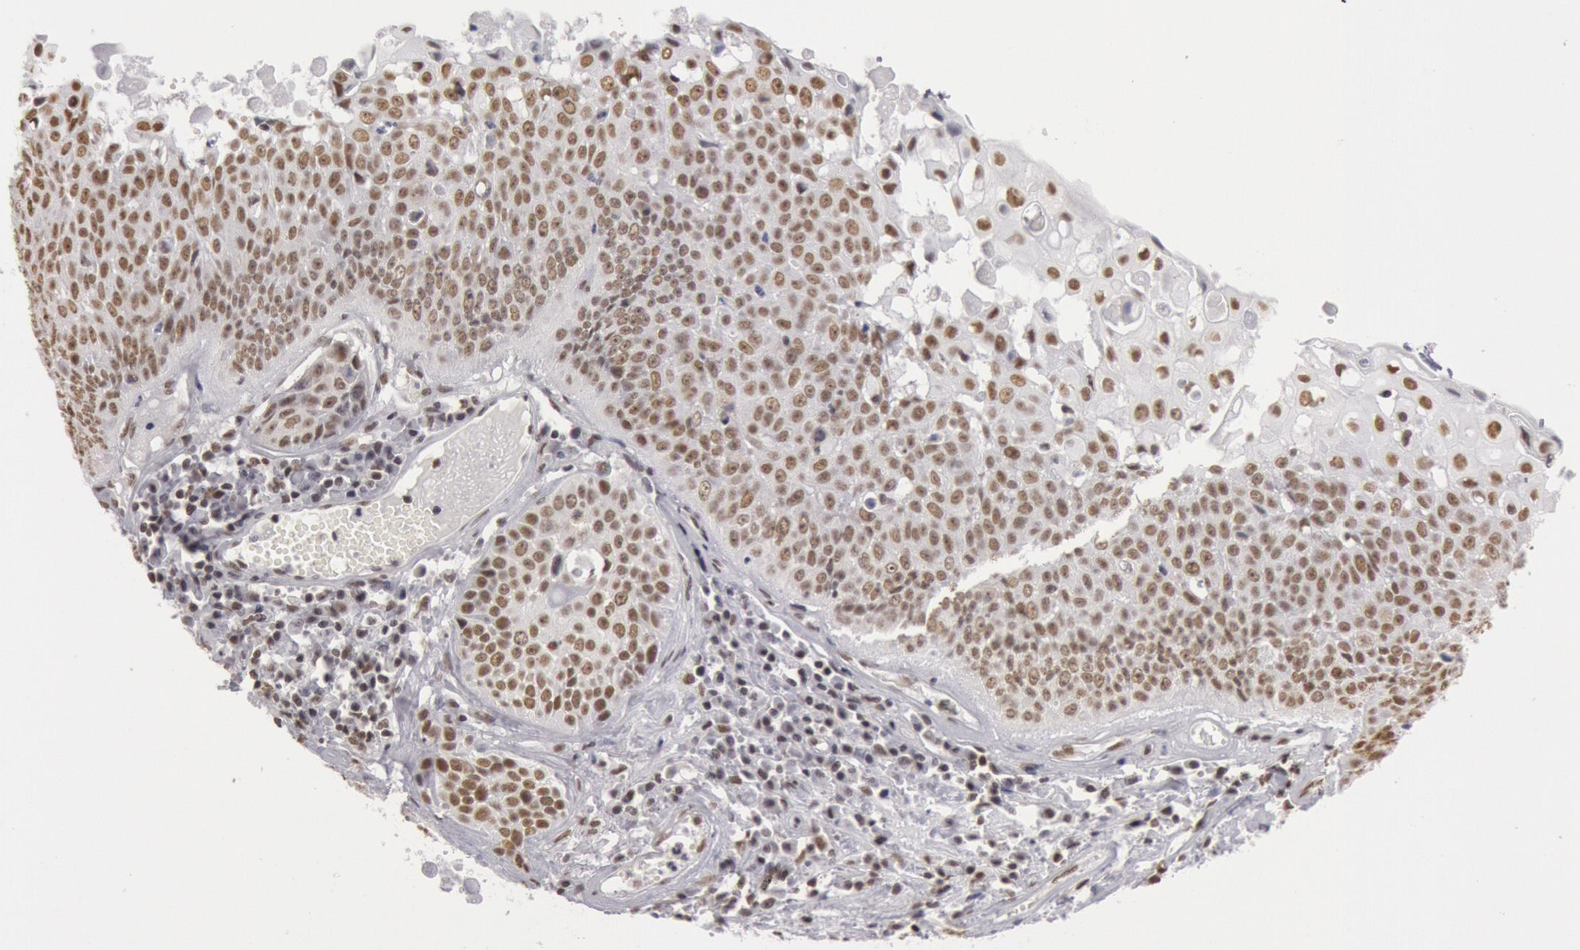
{"staining": {"intensity": "moderate", "quantity": ">75%", "location": "nuclear"}, "tissue": "lung cancer", "cell_type": "Tumor cells", "image_type": "cancer", "snomed": [{"axis": "morphology", "description": "Adenocarcinoma, NOS"}, {"axis": "topography", "description": "Lung"}], "caption": "Immunohistochemistry (IHC) (DAB (3,3'-diaminobenzidine)) staining of human lung cancer (adenocarcinoma) reveals moderate nuclear protein expression in approximately >75% of tumor cells.", "gene": "ESS2", "patient": {"sex": "male", "age": 60}}